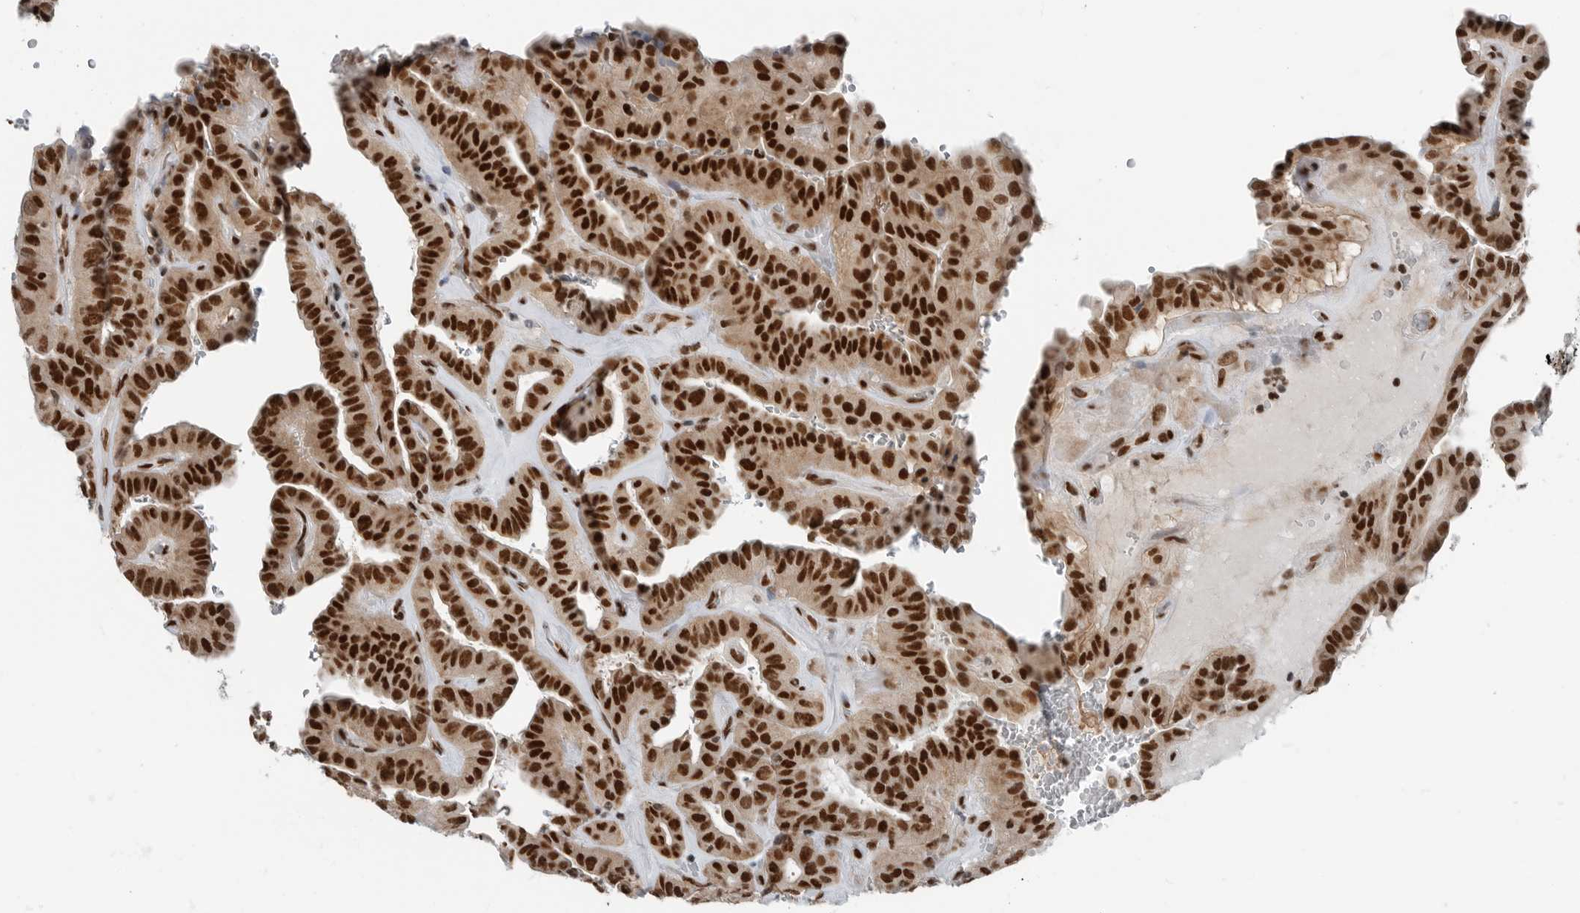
{"staining": {"intensity": "strong", "quantity": ">75%", "location": "nuclear"}, "tissue": "thyroid cancer", "cell_type": "Tumor cells", "image_type": "cancer", "snomed": [{"axis": "morphology", "description": "Papillary adenocarcinoma, NOS"}, {"axis": "topography", "description": "Thyroid gland"}], "caption": "Thyroid cancer stained with DAB immunohistochemistry shows high levels of strong nuclear positivity in about >75% of tumor cells.", "gene": "BLZF1", "patient": {"sex": "male", "age": 77}}